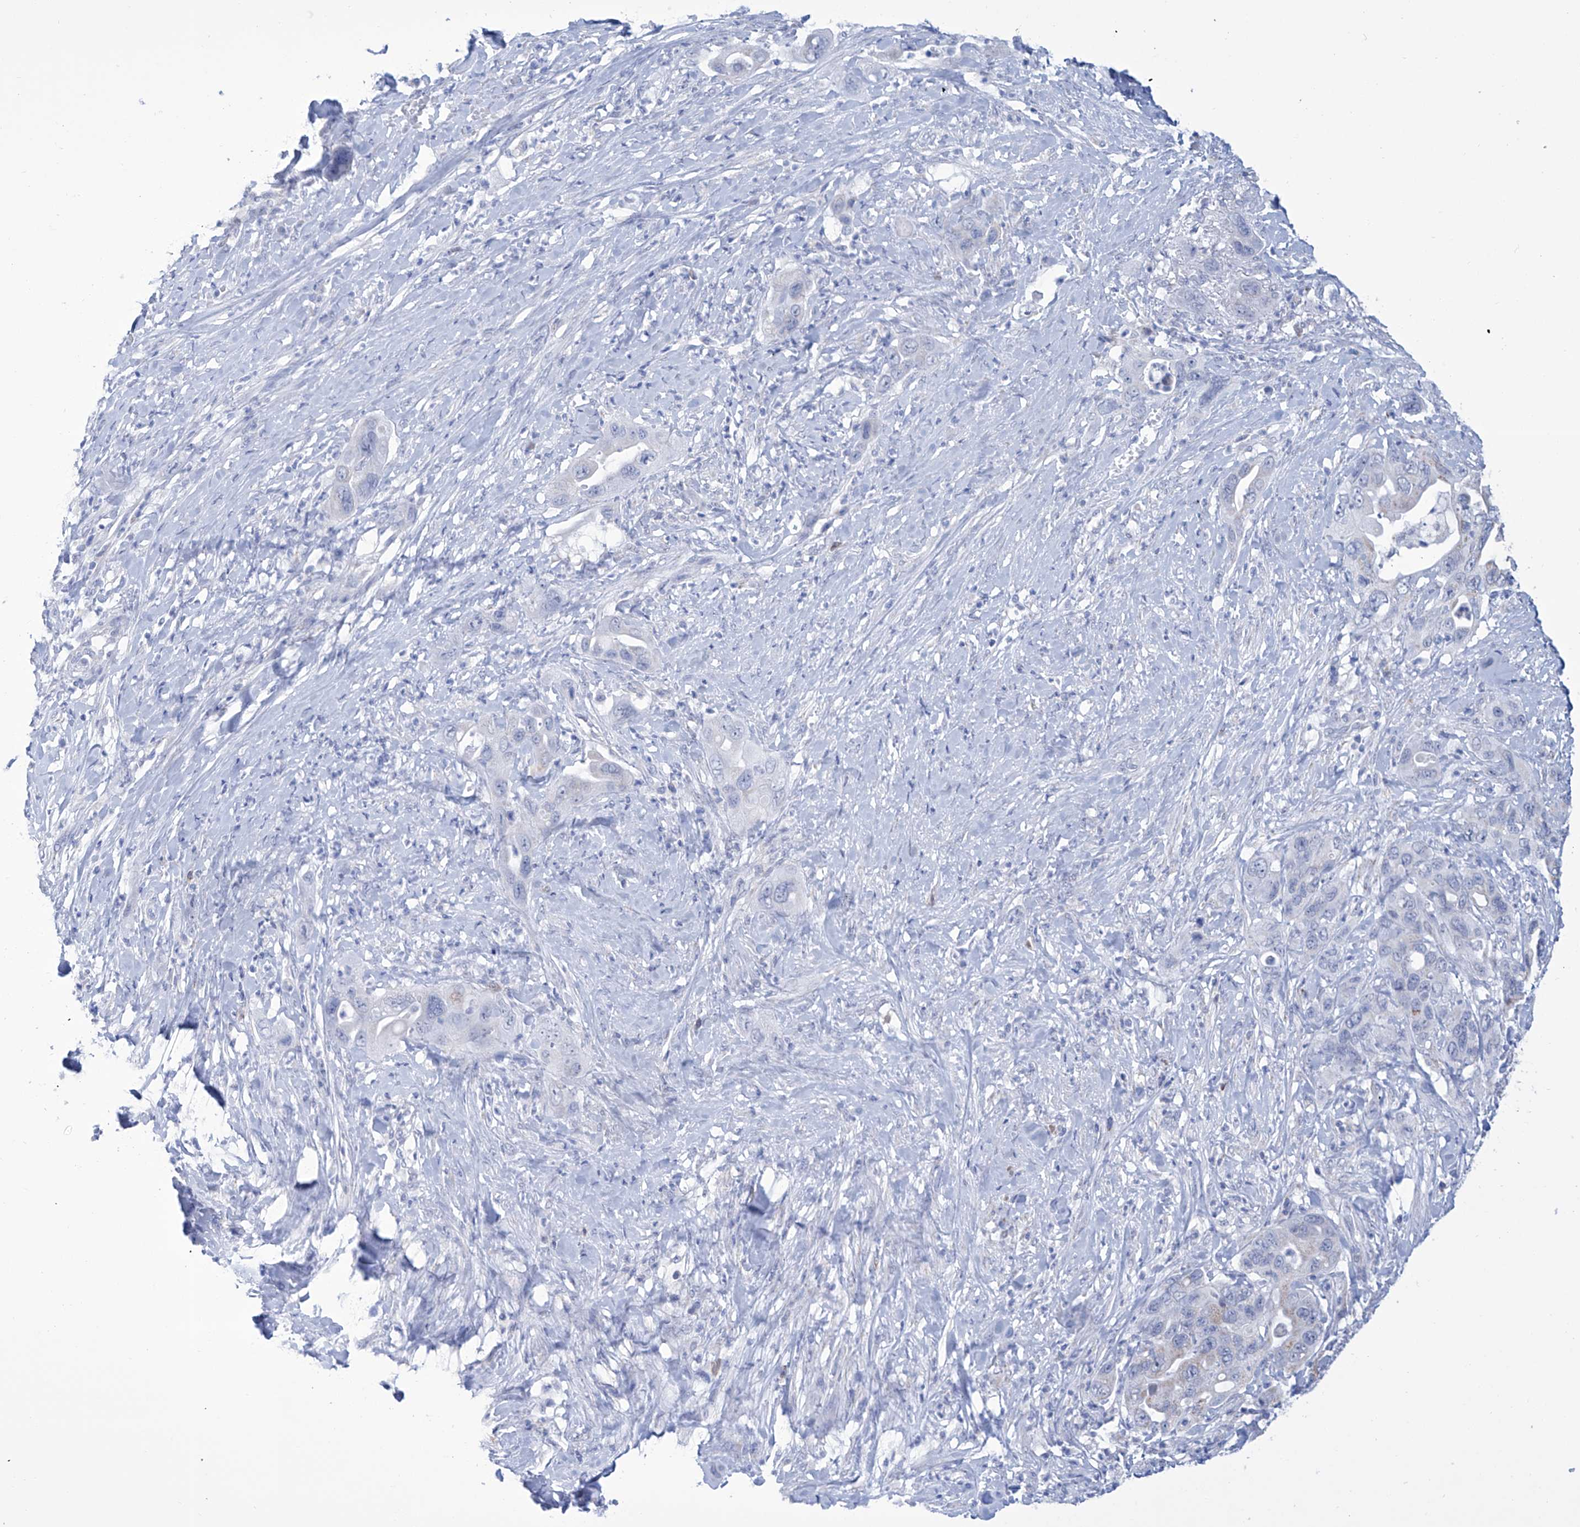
{"staining": {"intensity": "negative", "quantity": "none", "location": "none"}, "tissue": "pancreatic cancer", "cell_type": "Tumor cells", "image_type": "cancer", "snomed": [{"axis": "morphology", "description": "Adenocarcinoma, NOS"}, {"axis": "topography", "description": "Pancreas"}], "caption": "Pancreatic adenocarcinoma stained for a protein using IHC shows no expression tumor cells.", "gene": "ALDH6A1", "patient": {"sex": "female", "age": 71}}